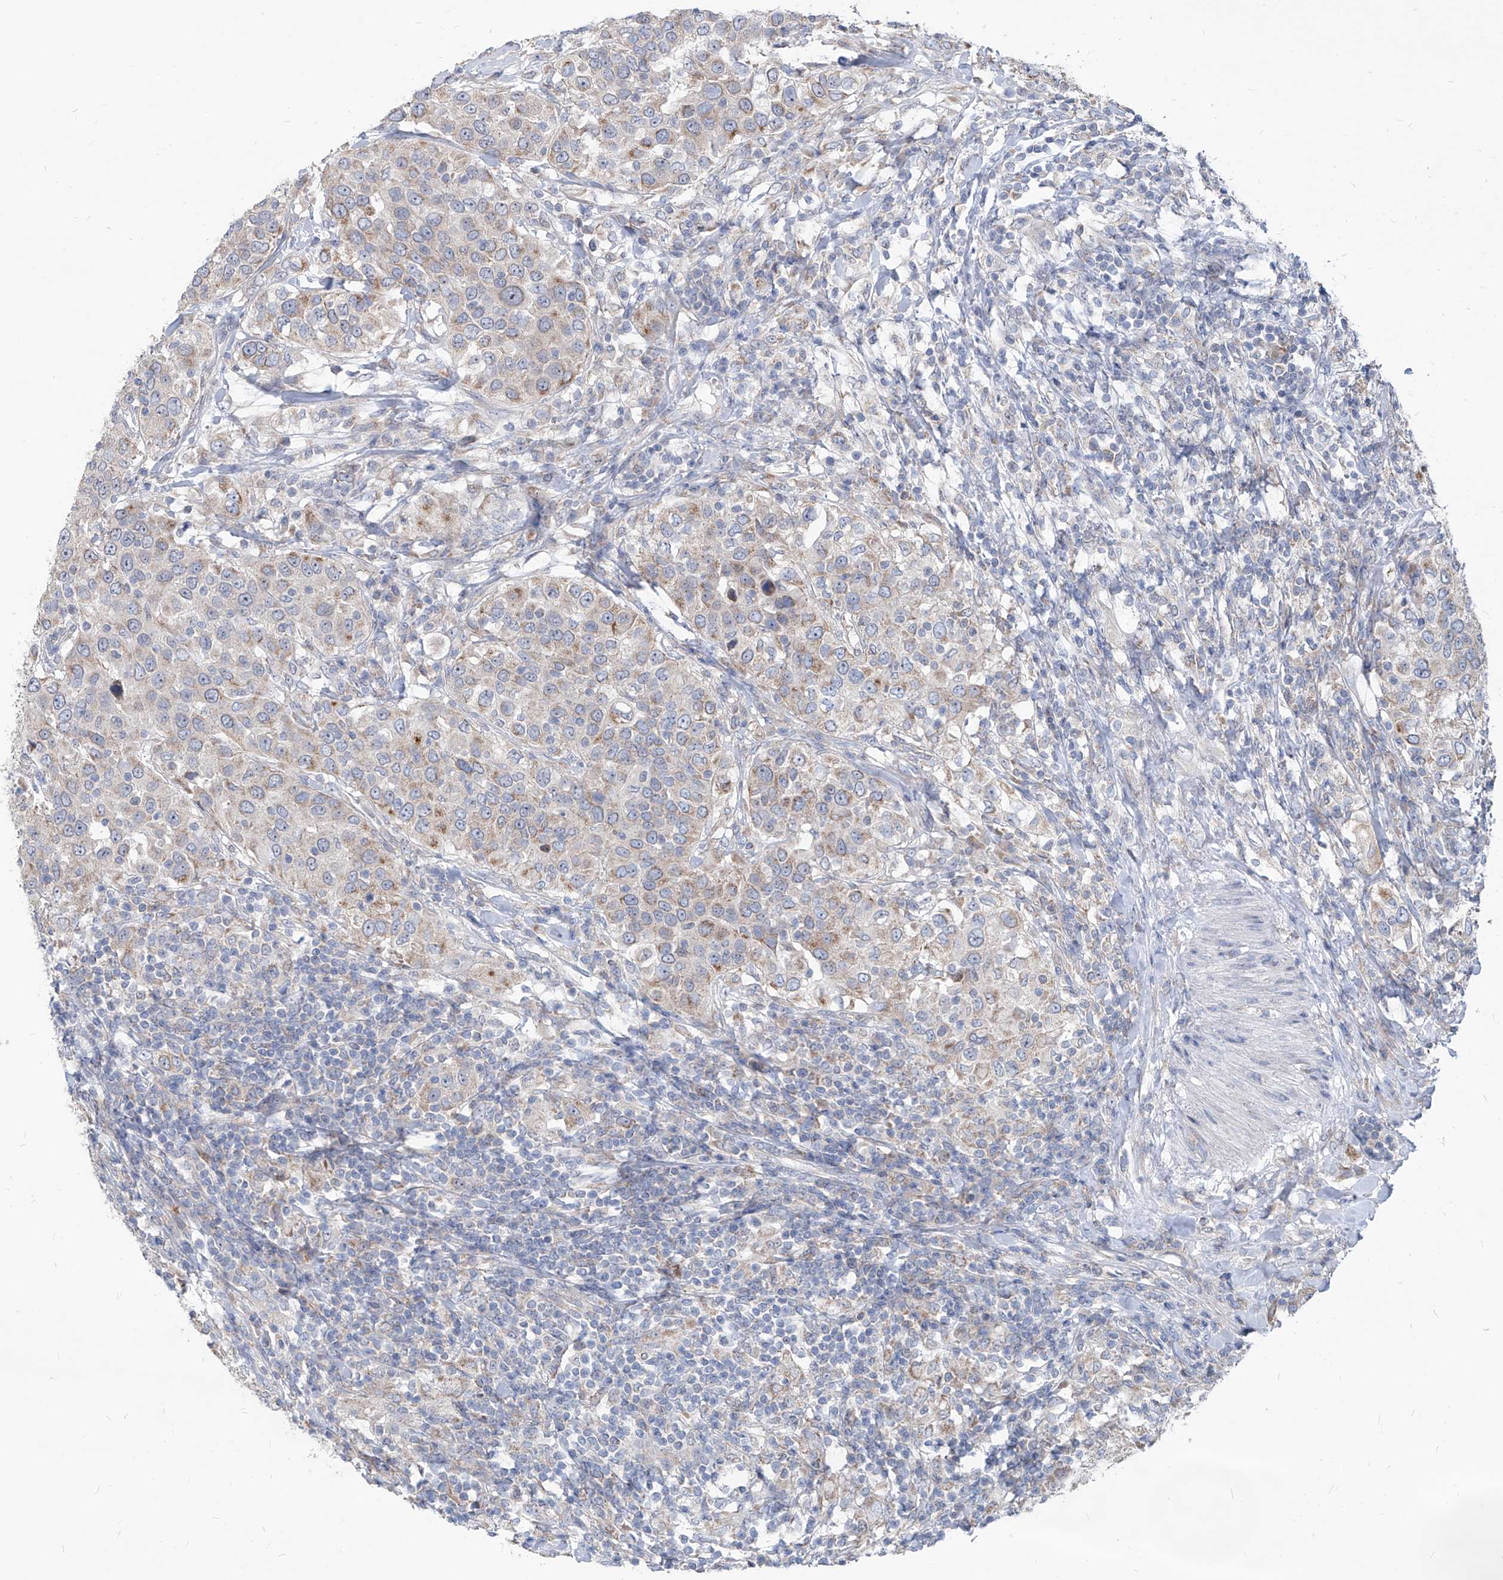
{"staining": {"intensity": "weak", "quantity": "25%-75%", "location": "cytoplasmic/membranous"}, "tissue": "urothelial cancer", "cell_type": "Tumor cells", "image_type": "cancer", "snomed": [{"axis": "morphology", "description": "Urothelial carcinoma, High grade"}, {"axis": "topography", "description": "Urinary bladder"}], "caption": "Urothelial carcinoma (high-grade) tissue displays weak cytoplasmic/membranous expression in approximately 25%-75% of tumor cells", "gene": "AGPS", "patient": {"sex": "female", "age": 80}}